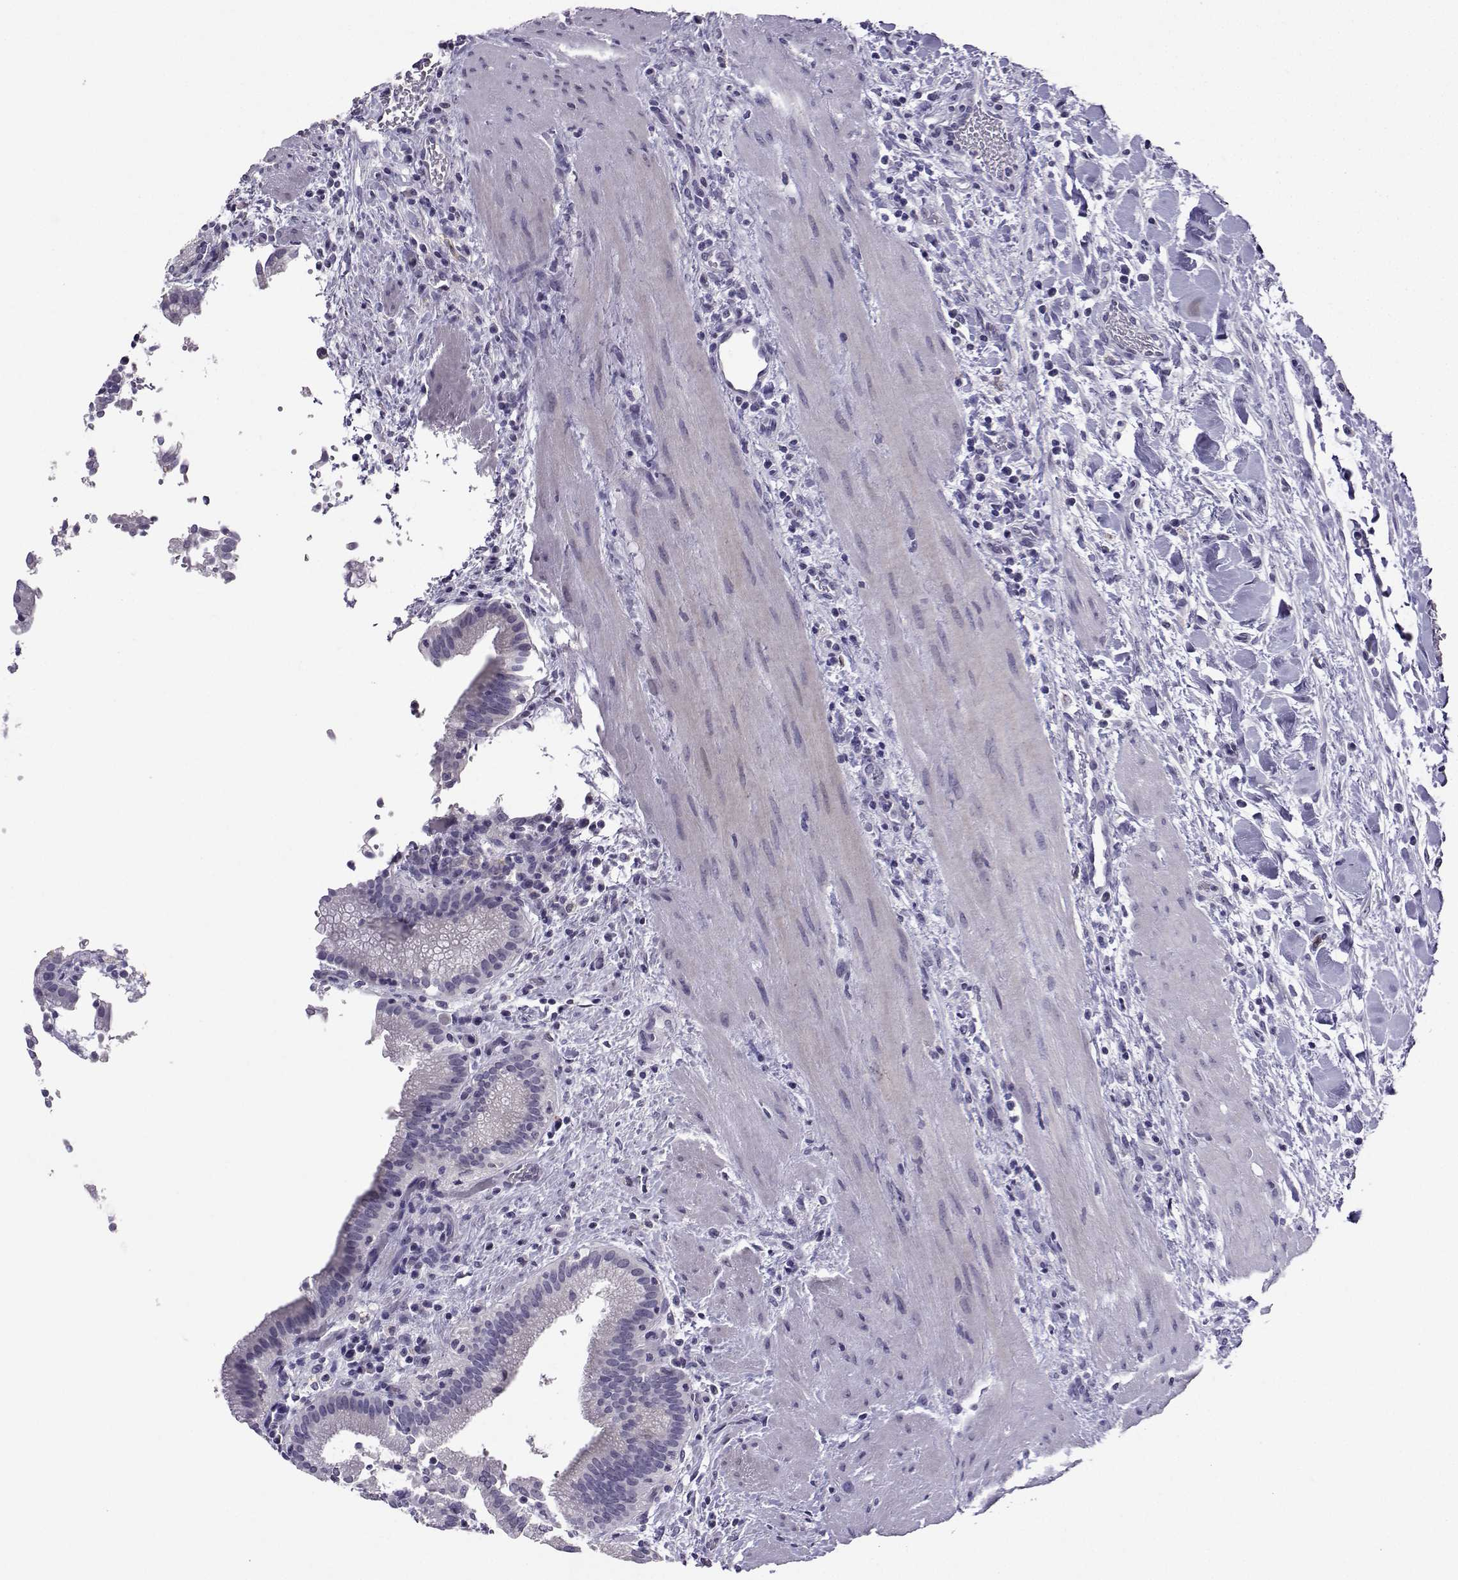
{"staining": {"intensity": "negative", "quantity": "none", "location": "none"}, "tissue": "gallbladder", "cell_type": "Glandular cells", "image_type": "normal", "snomed": [{"axis": "morphology", "description": "Normal tissue, NOS"}, {"axis": "topography", "description": "Gallbladder"}], "caption": "High power microscopy photomicrograph of an immunohistochemistry photomicrograph of unremarkable gallbladder, revealing no significant positivity in glandular cells. Brightfield microscopy of immunohistochemistry (IHC) stained with DAB (brown) and hematoxylin (blue), captured at high magnification.", "gene": "TBR1", "patient": {"sex": "male", "age": 42}}